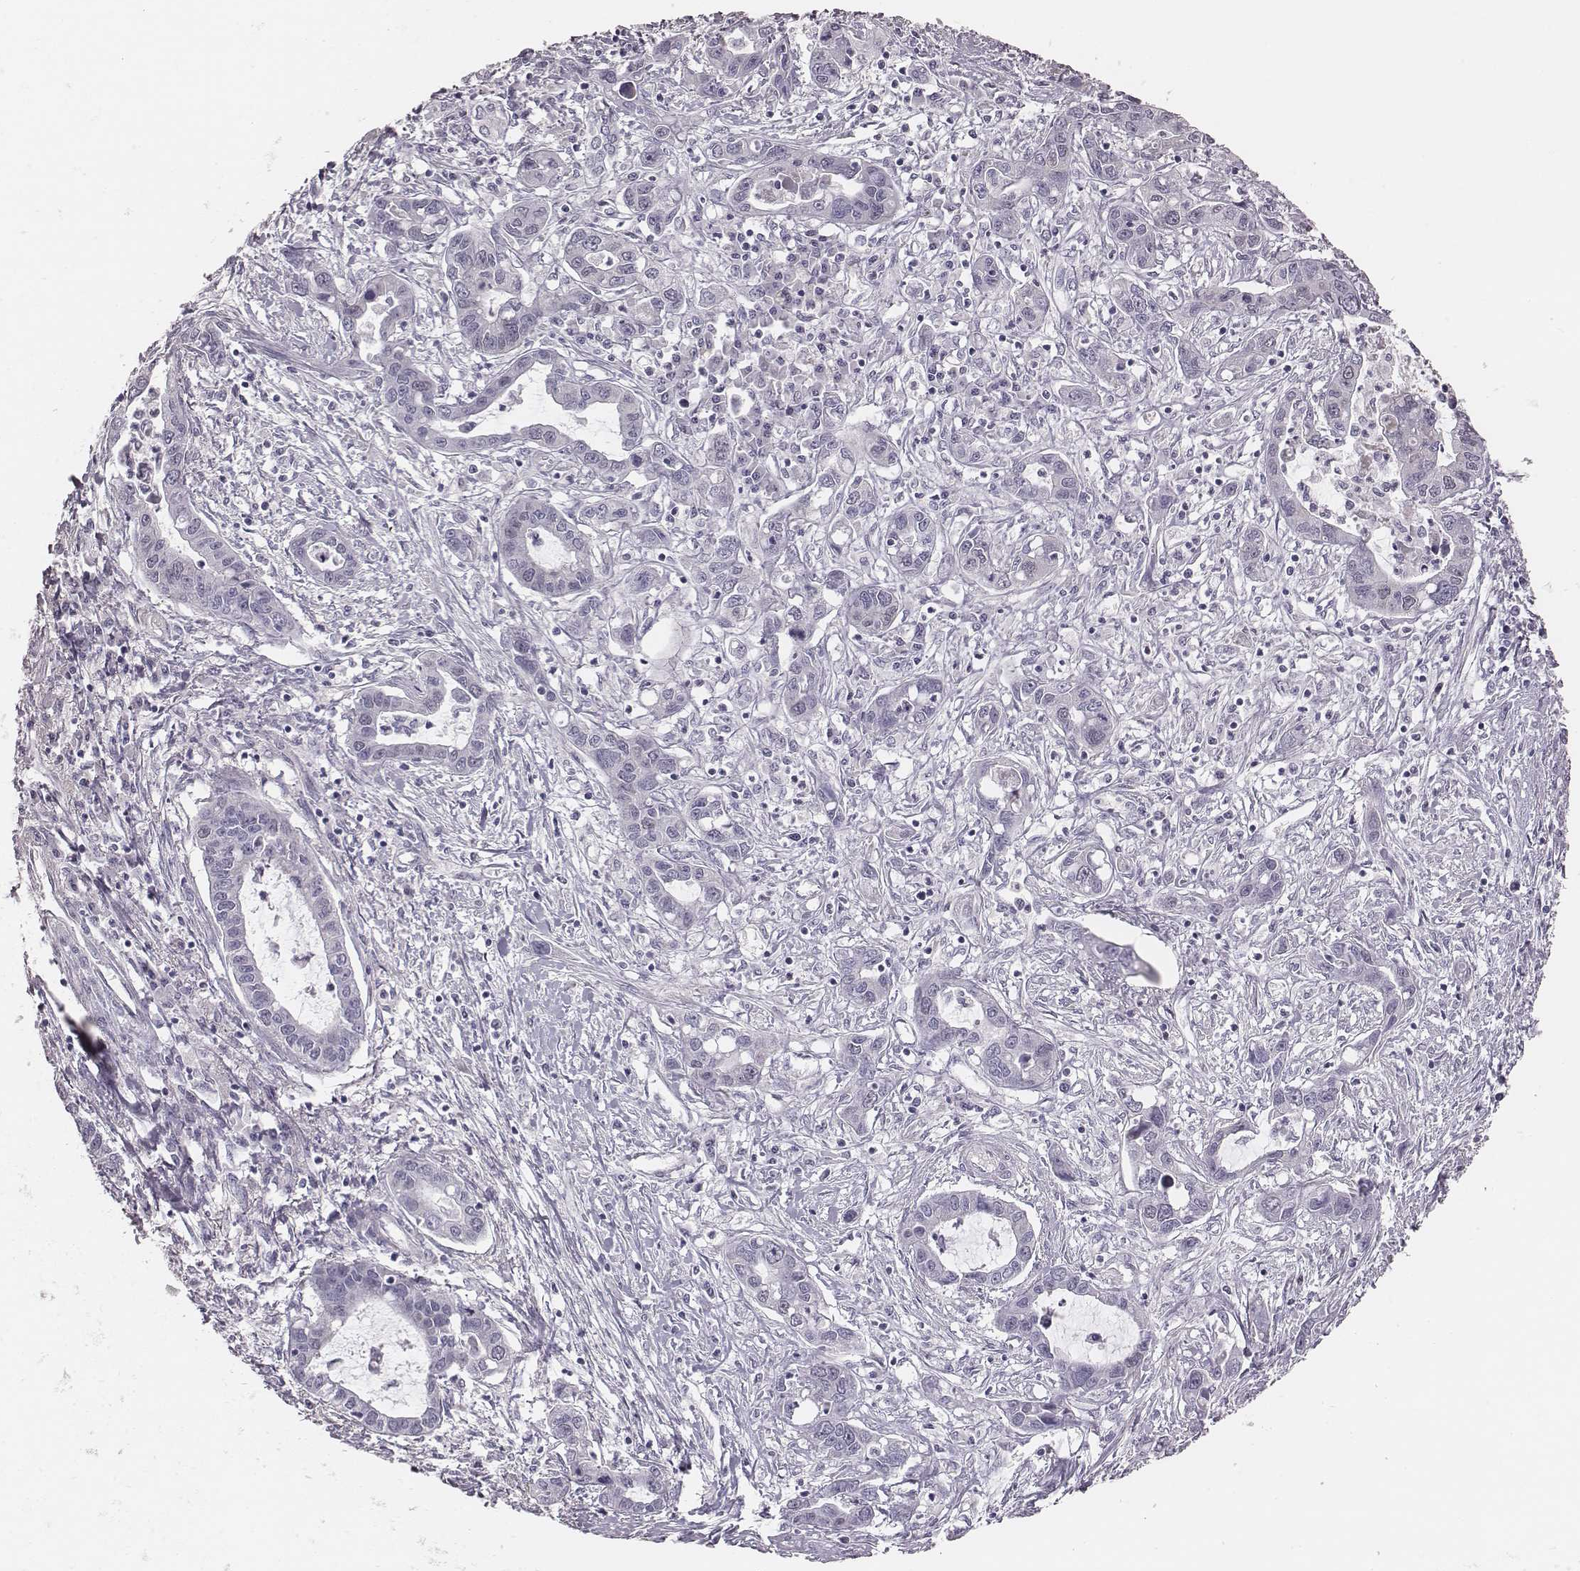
{"staining": {"intensity": "negative", "quantity": "none", "location": "none"}, "tissue": "liver cancer", "cell_type": "Tumor cells", "image_type": "cancer", "snomed": [{"axis": "morphology", "description": "Cholangiocarcinoma"}, {"axis": "topography", "description": "Liver"}], "caption": "An immunohistochemistry (IHC) micrograph of liver cancer is shown. There is no staining in tumor cells of liver cancer. (Immunohistochemistry (ihc), brightfield microscopy, high magnification).", "gene": "PBK", "patient": {"sex": "male", "age": 58}}